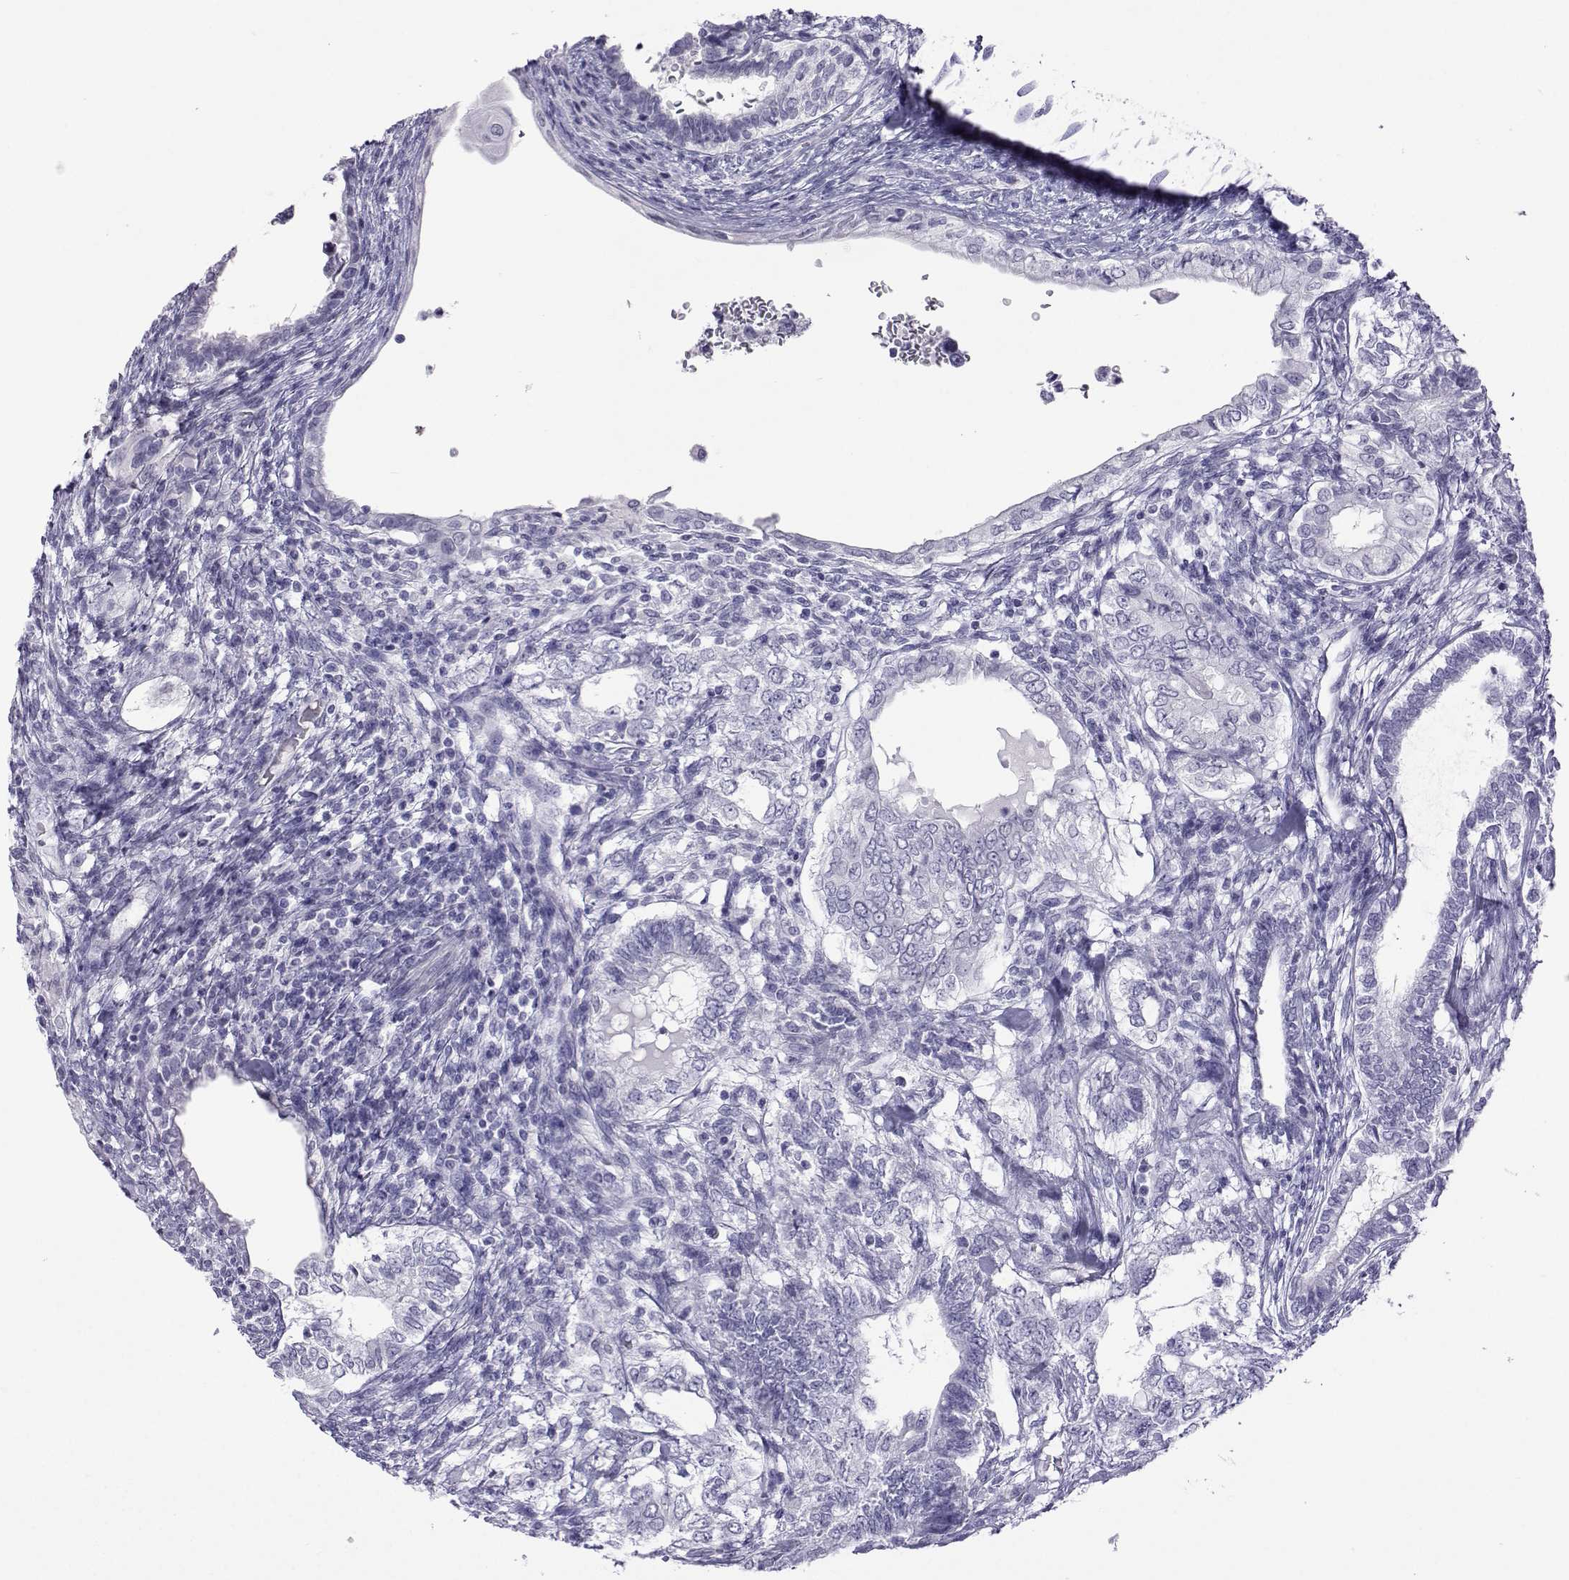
{"staining": {"intensity": "negative", "quantity": "none", "location": "none"}, "tissue": "testis cancer", "cell_type": "Tumor cells", "image_type": "cancer", "snomed": [{"axis": "morphology", "description": "Seminoma, NOS"}, {"axis": "morphology", "description": "Carcinoma, Embryonal, NOS"}, {"axis": "topography", "description": "Testis"}], "caption": "The IHC image has no significant positivity in tumor cells of testis cancer (seminoma) tissue.", "gene": "ACTL7A", "patient": {"sex": "male", "age": 41}}